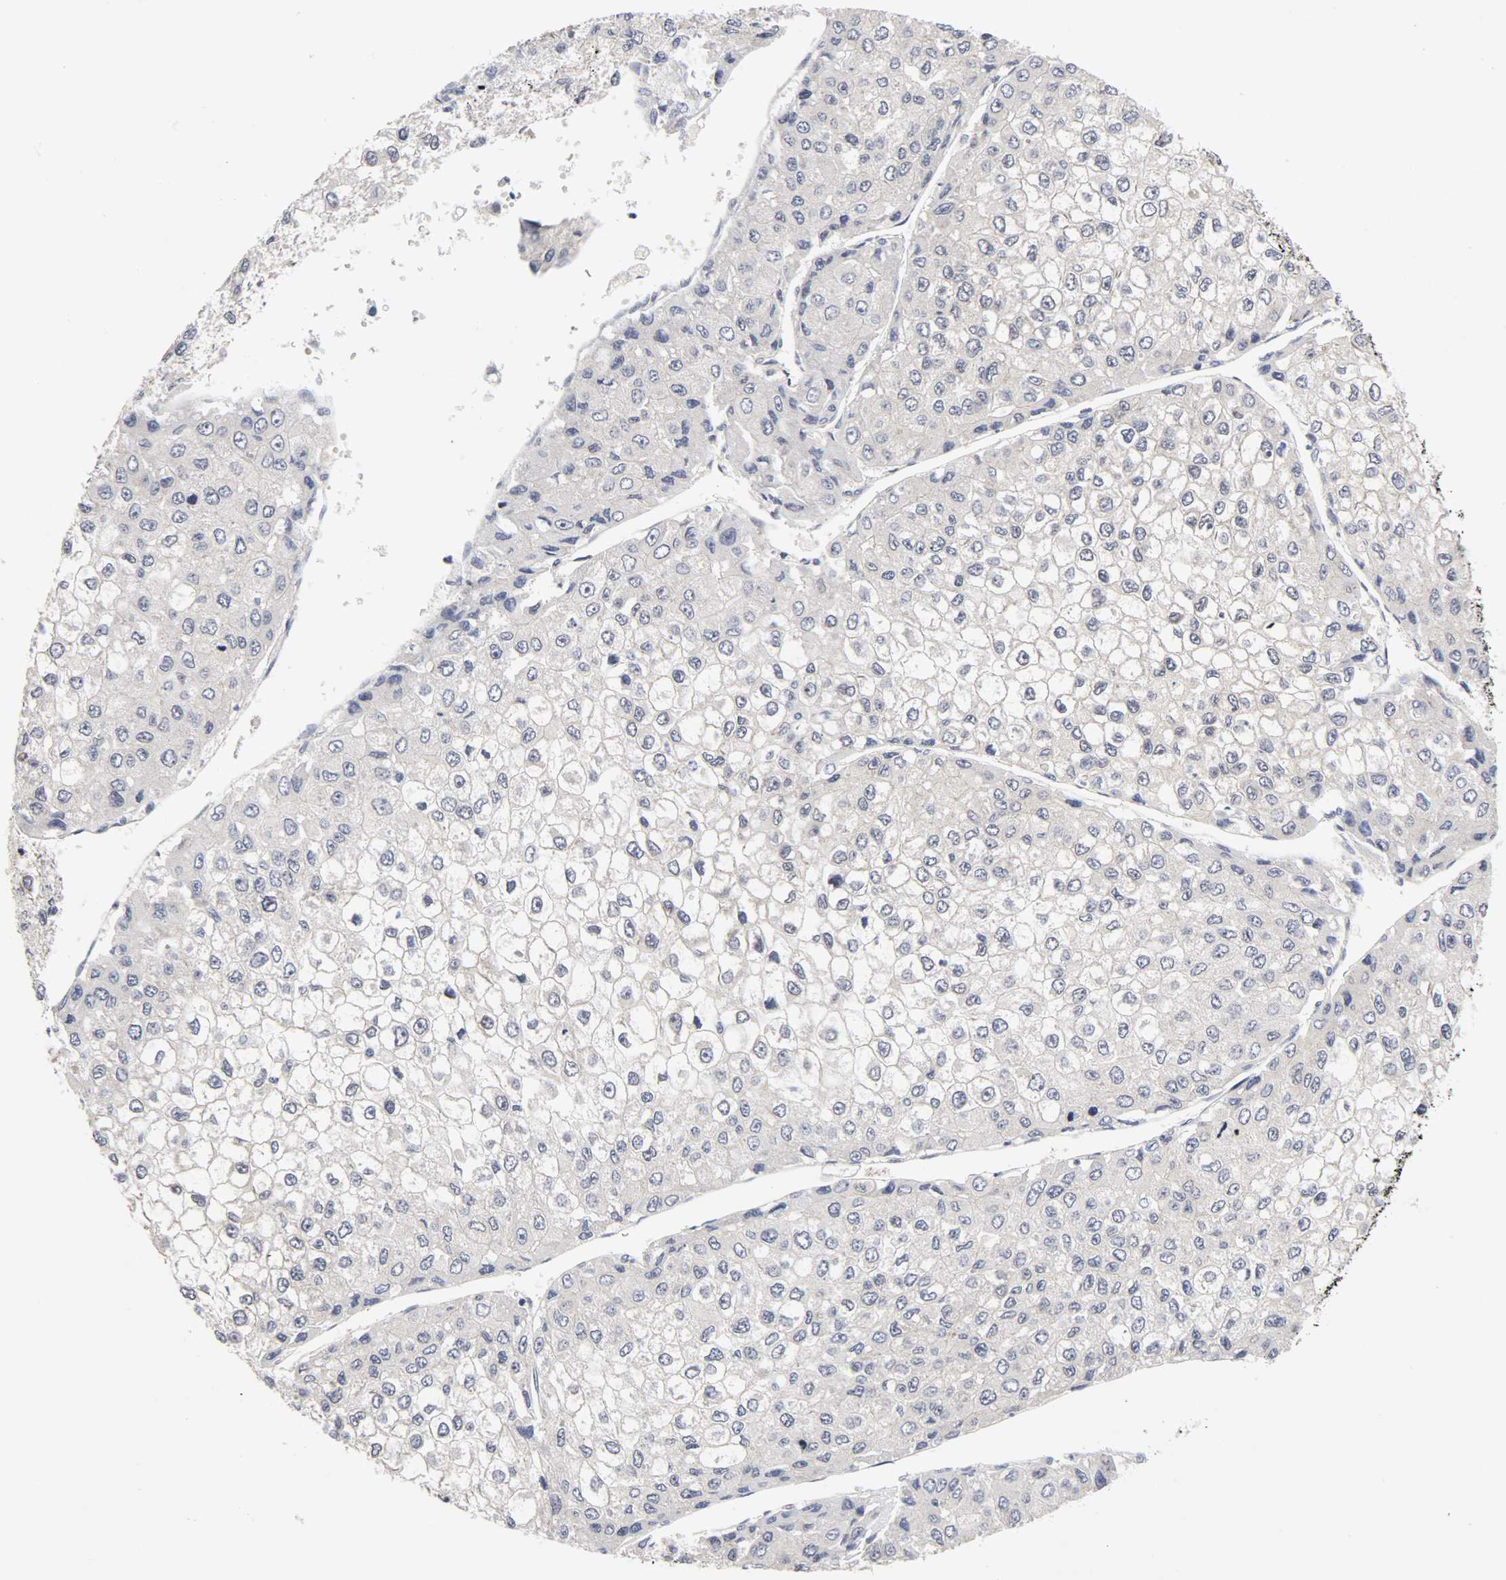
{"staining": {"intensity": "negative", "quantity": "none", "location": "none"}, "tissue": "liver cancer", "cell_type": "Tumor cells", "image_type": "cancer", "snomed": [{"axis": "morphology", "description": "Carcinoma, Hepatocellular, NOS"}, {"axis": "topography", "description": "Liver"}], "caption": "Immunohistochemistry image of human hepatocellular carcinoma (liver) stained for a protein (brown), which shows no expression in tumor cells.", "gene": "UBE2M", "patient": {"sex": "female", "age": 66}}